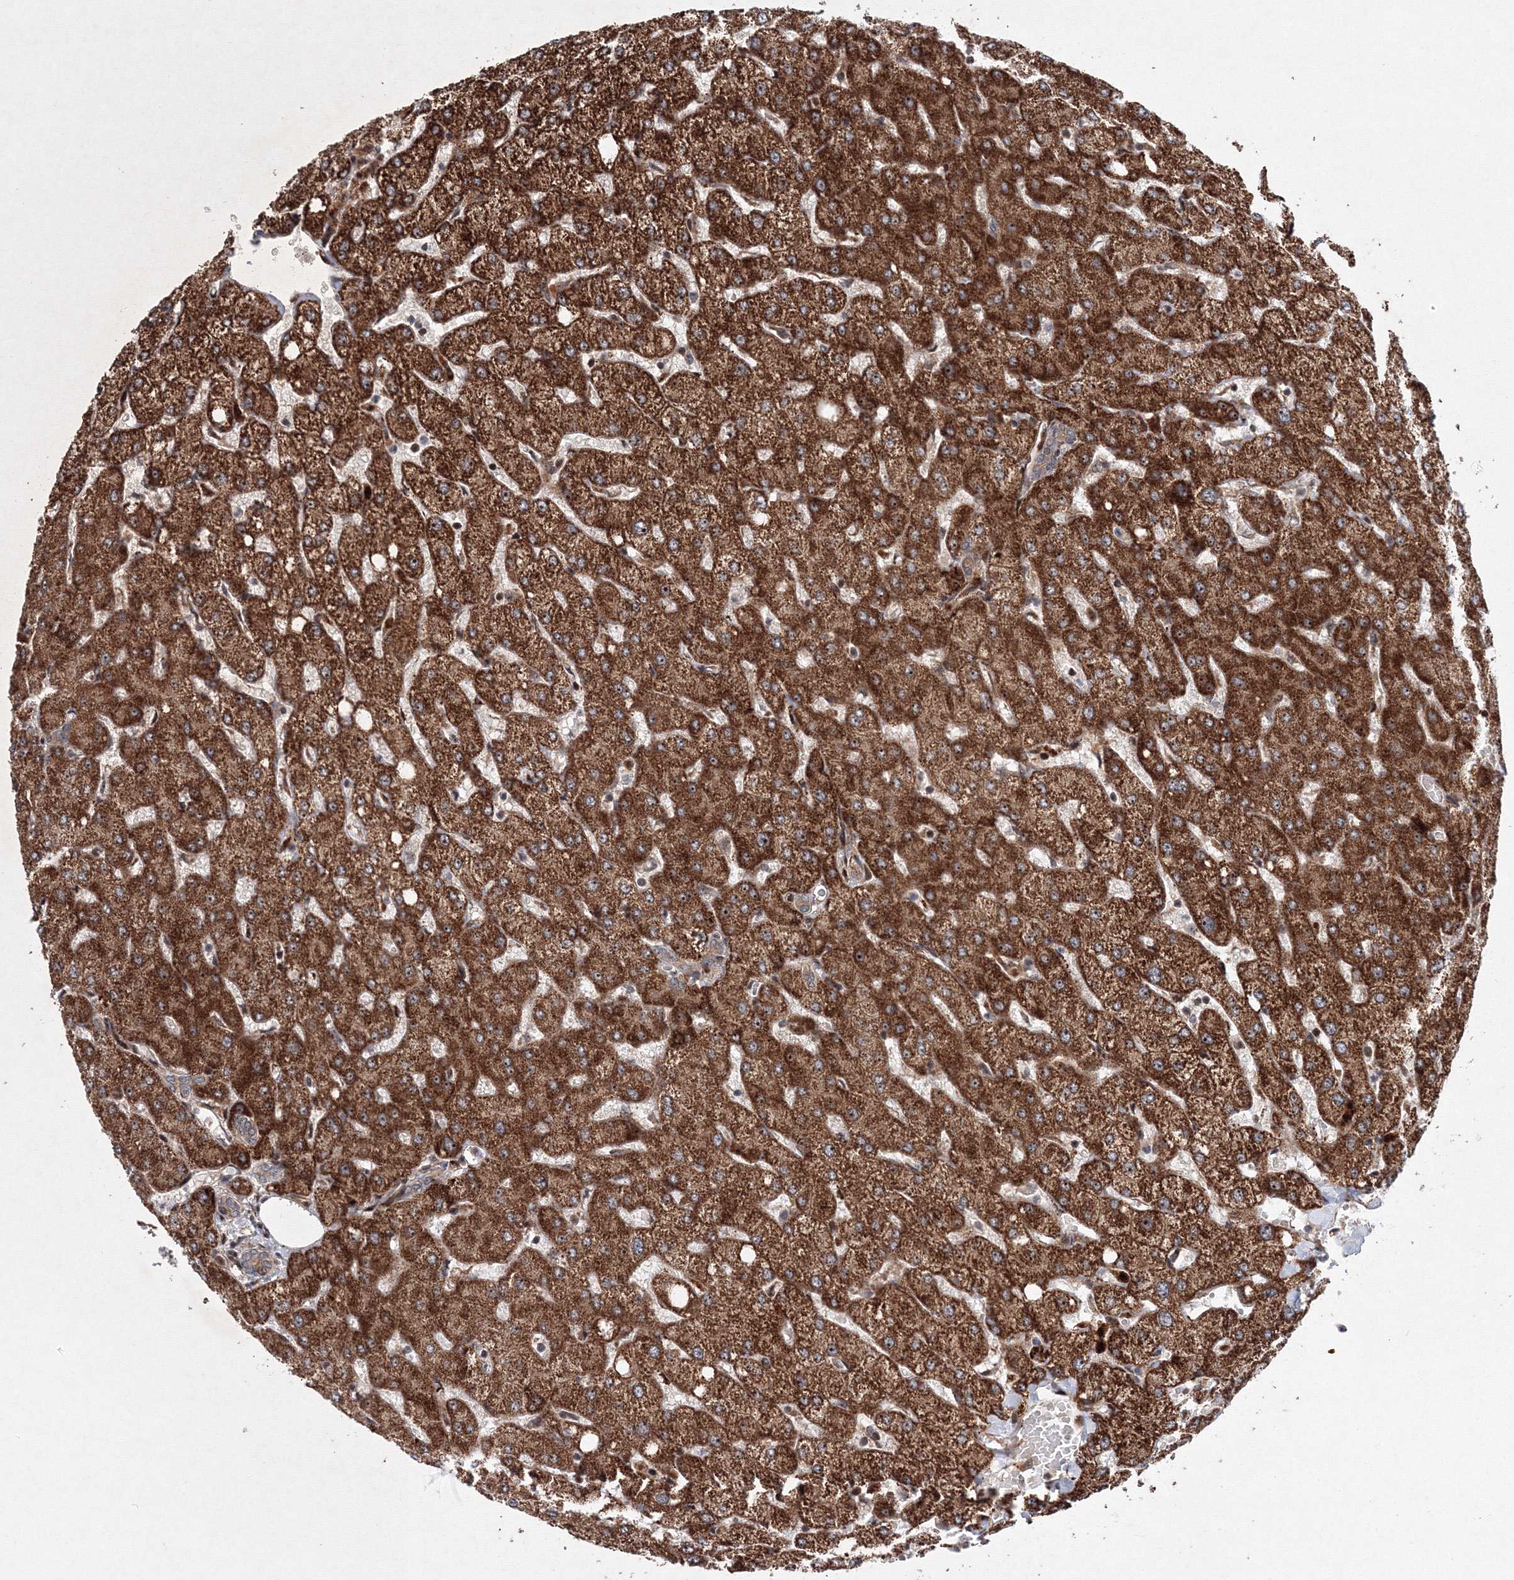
{"staining": {"intensity": "weak", "quantity": "<25%", "location": "cytoplasmic/membranous,nuclear"}, "tissue": "liver", "cell_type": "Cholangiocytes", "image_type": "normal", "snomed": [{"axis": "morphology", "description": "Normal tissue, NOS"}, {"axis": "topography", "description": "Liver"}], "caption": "The photomicrograph exhibits no staining of cholangiocytes in unremarkable liver.", "gene": "ANKAR", "patient": {"sex": "female", "age": 54}}